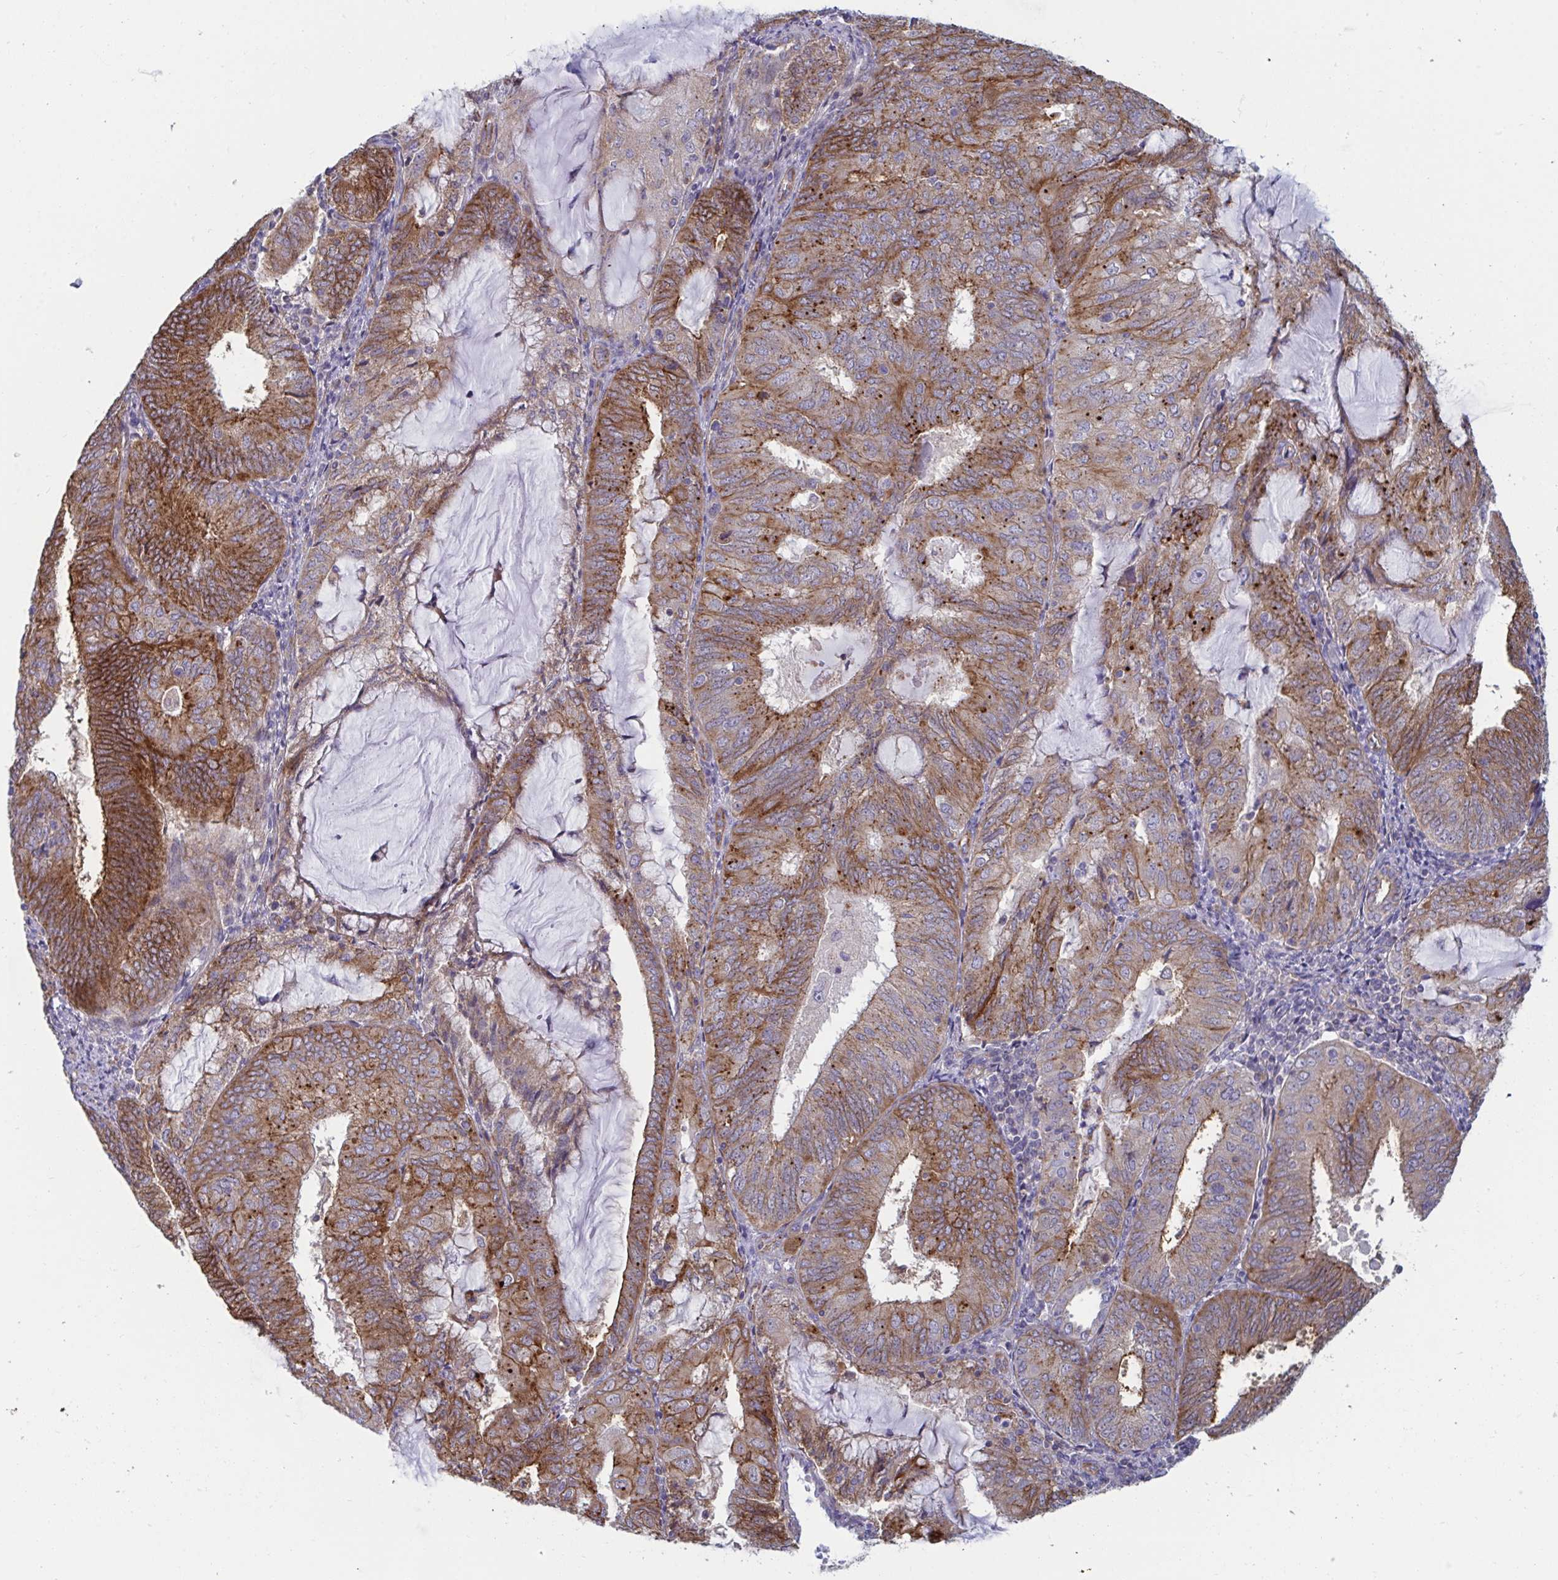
{"staining": {"intensity": "moderate", "quantity": ">75%", "location": "cytoplasmic/membranous"}, "tissue": "endometrial cancer", "cell_type": "Tumor cells", "image_type": "cancer", "snomed": [{"axis": "morphology", "description": "Adenocarcinoma, NOS"}, {"axis": "topography", "description": "Endometrium"}], "caption": "Tumor cells display moderate cytoplasmic/membranous staining in about >75% of cells in endometrial cancer (adenocarcinoma).", "gene": "SLC9A6", "patient": {"sex": "female", "age": 81}}